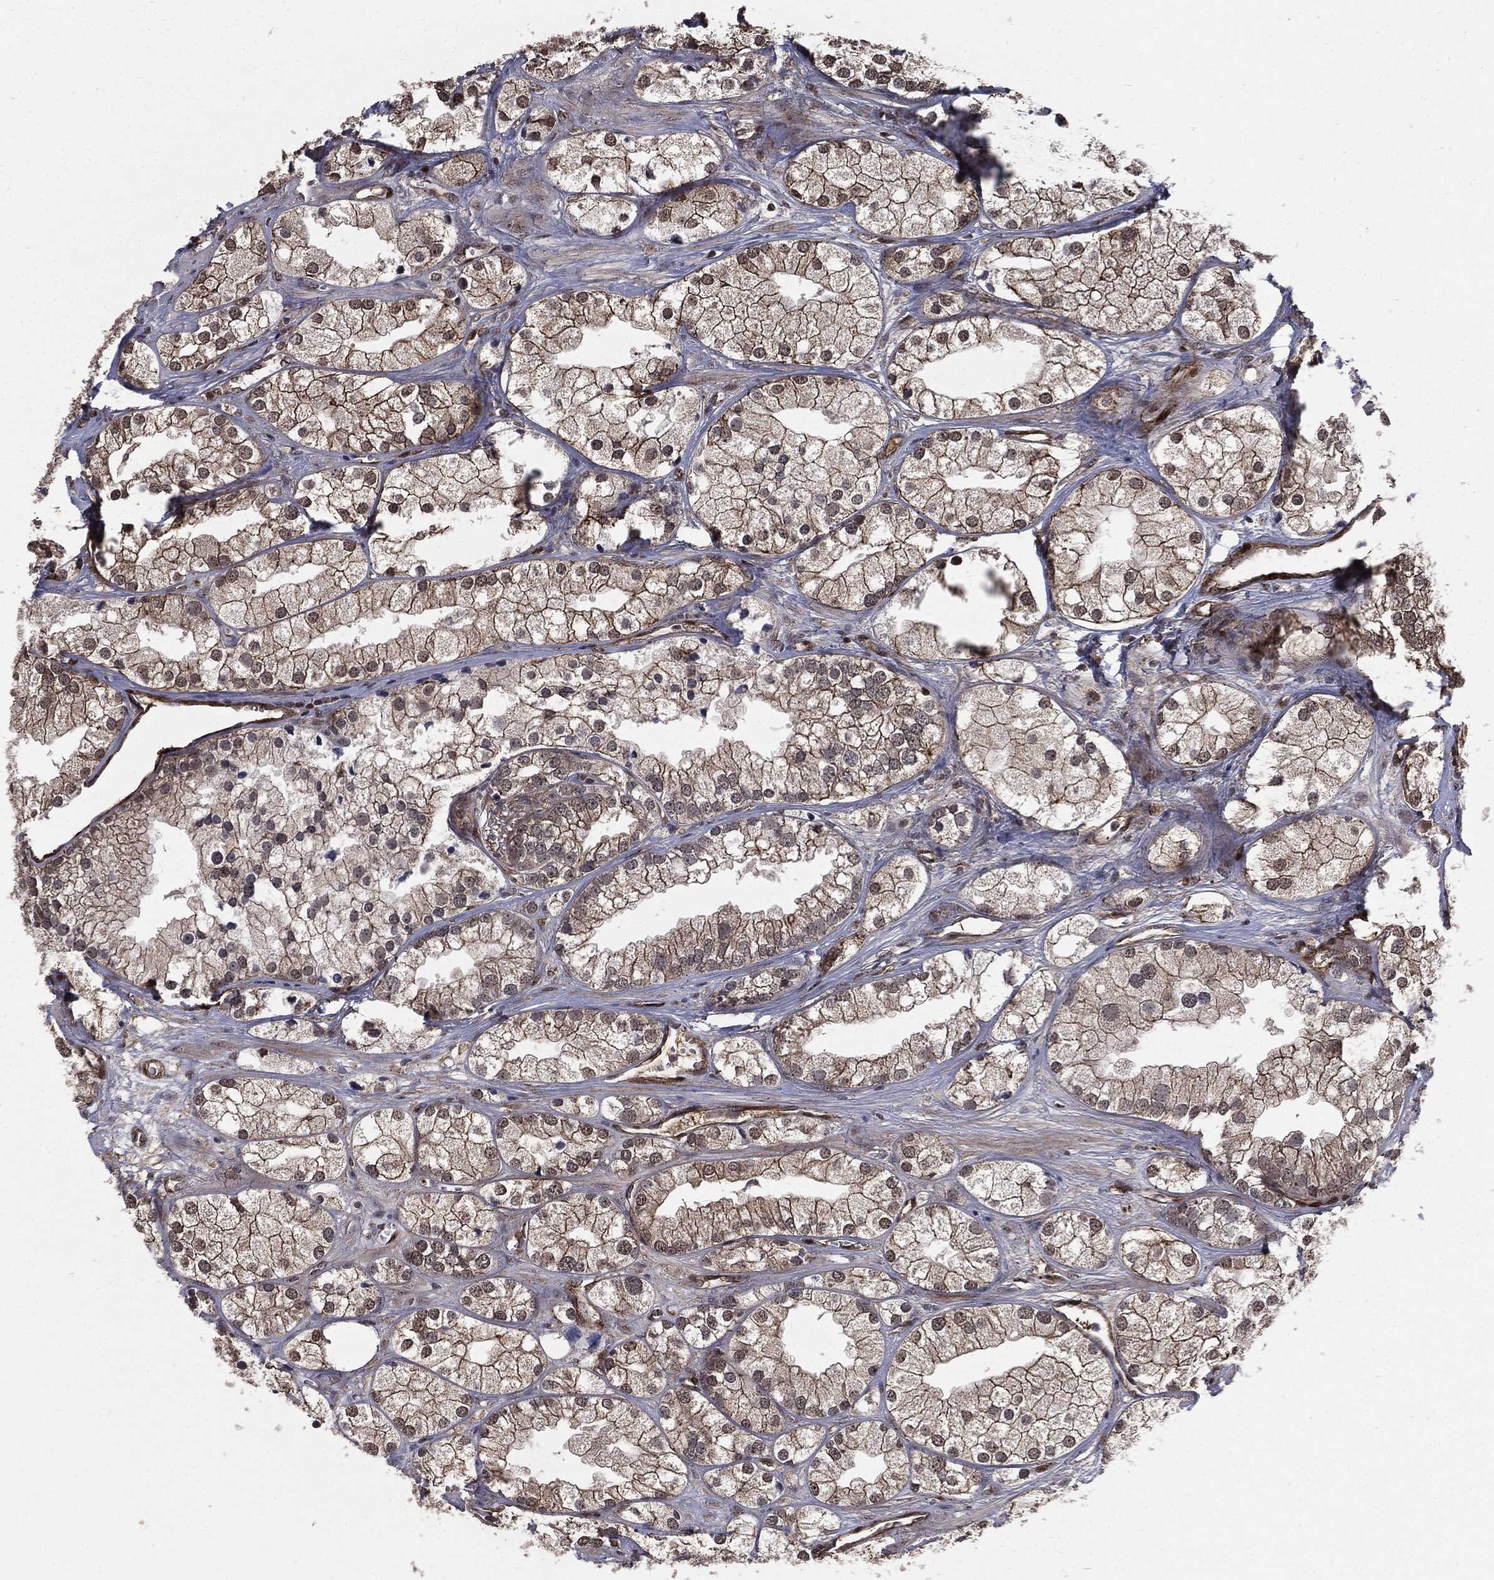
{"staining": {"intensity": "strong", "quantity": "<25%", "location": "cytoplasmic/membranous"}, "tissue": "prostate cancer", "cell_type": "Tumor cells", "image_type": "cancer", "snomed": [{"axis": "morphology", "description": "Adenocarcinoma, NOS"}, {"axis": "topography", "description": "Prostate and seminal vesicle, NOS"}, {"axis": "topography", "description": "Prostate"}], "caption": "DAB immunohistochemical staining of human adenocarcinoma (prostate) reveals strong cytoplasmic/membranous protein positivity in approximately <25% of tumor cells. (IHC, brightfield microscopy, high magnification).", "gene": "PTPA", "patient": {"sex": "male", "age": 79}}